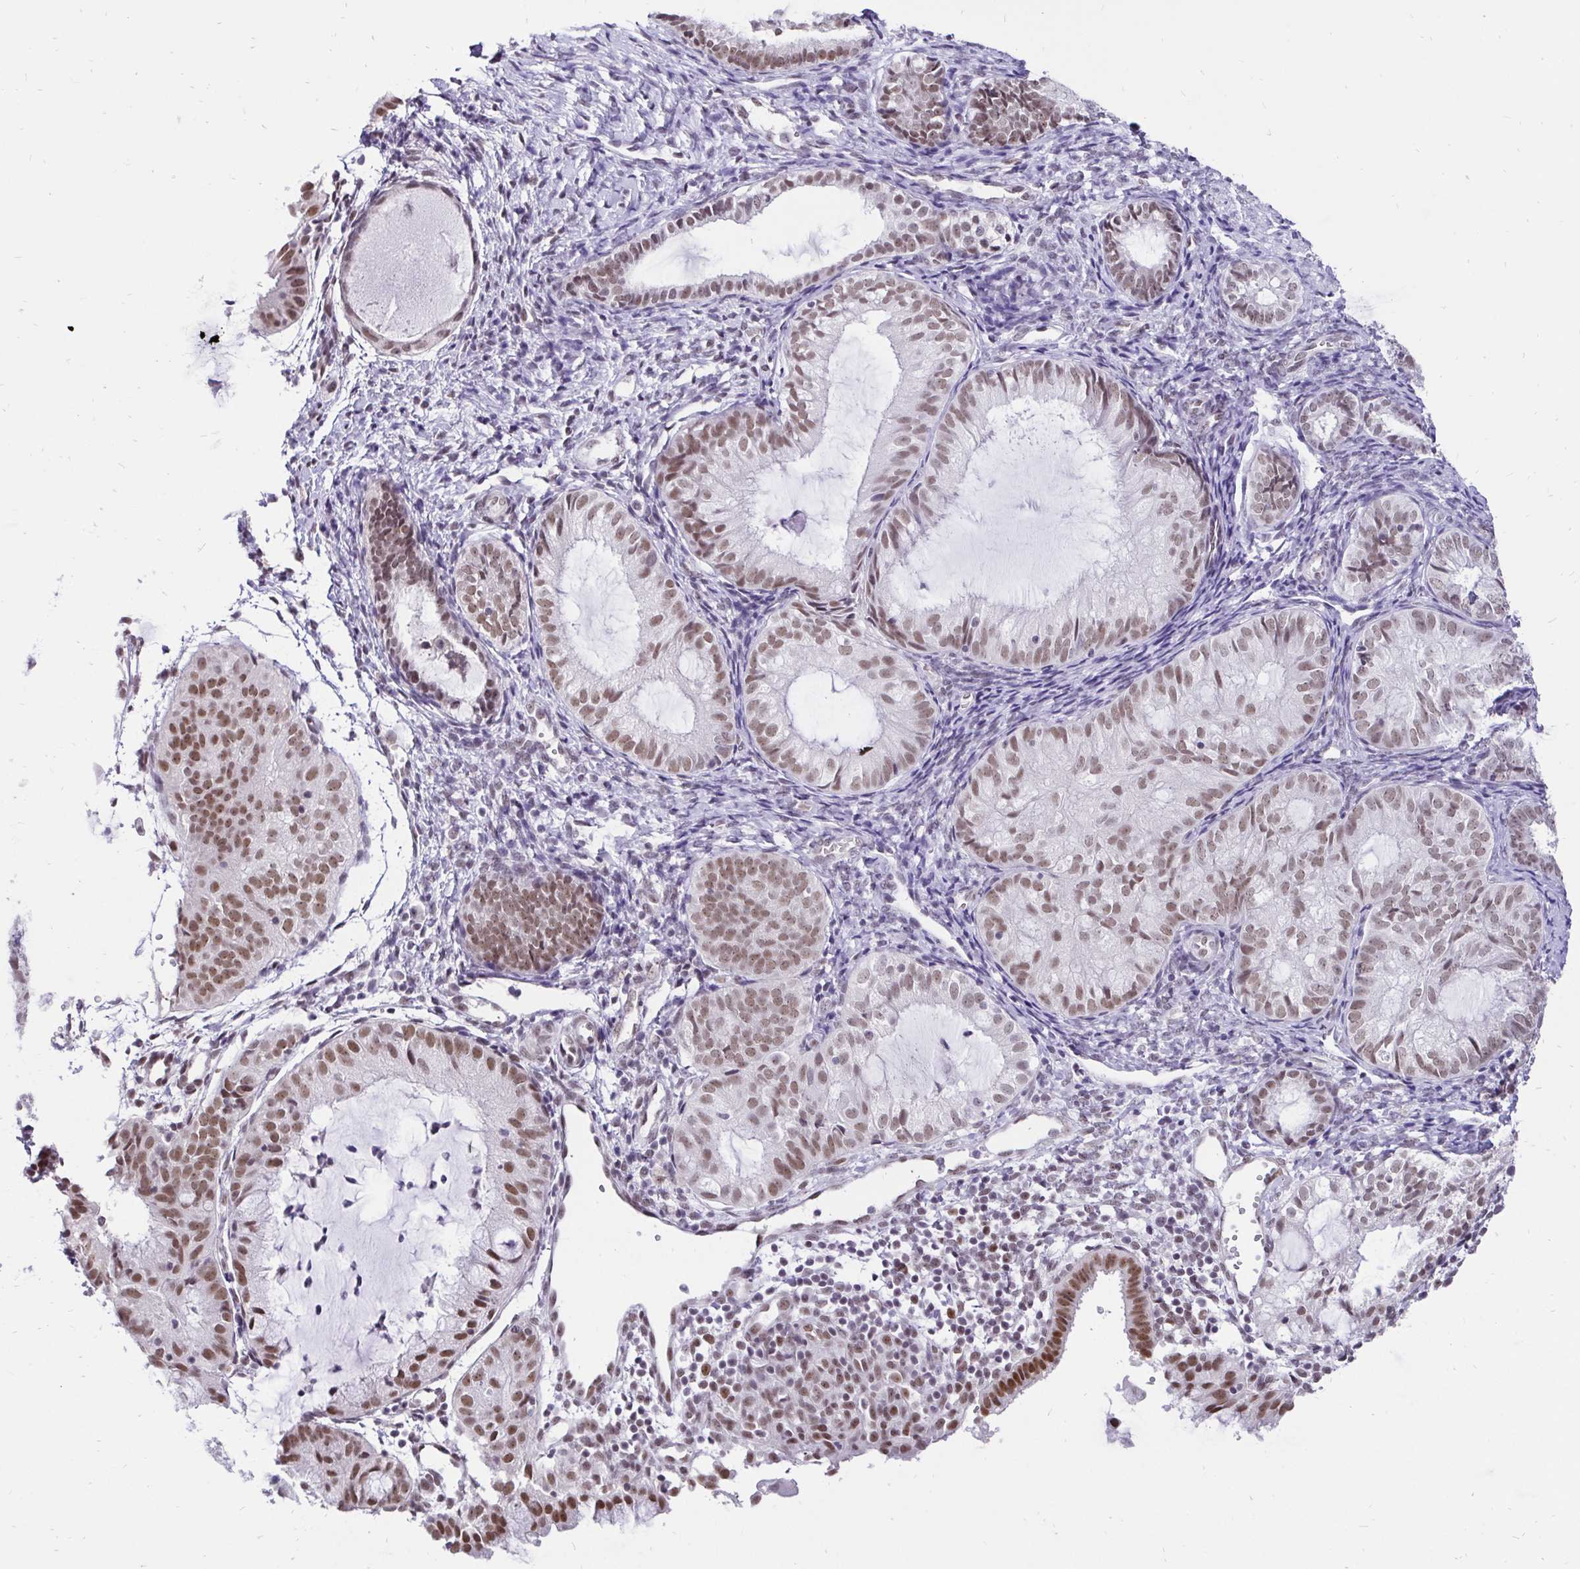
{"staining": {"intensity": "moderate", "quantity": ">75%", "location": "nuclear"}, "tissue": "endometrial cancer", "cell_type": "Tumor cells", "image_type": "cancer", "snomed": [{"axis": "morphology", "description": "Normal tissue, NOS"}, {"axis": "morphology", "description": "Adenocarcinoma, NOS"}, {"axis": "topography", "description": "Smooth muscle"}, {"axis": "topography", "description": "Endometrium"}, {"axis": "topography", "description": "Myometrium, NOS"}], "caption": "Protein expression by IHC demonstrates moderate nuclear staining in about >75% of tumor cells in endometrial cancer. (DAB IHC with brightfield microscopy, high magnification).", "gene": "ZNF860", "patient": {"sex": "female", "age": 81}}